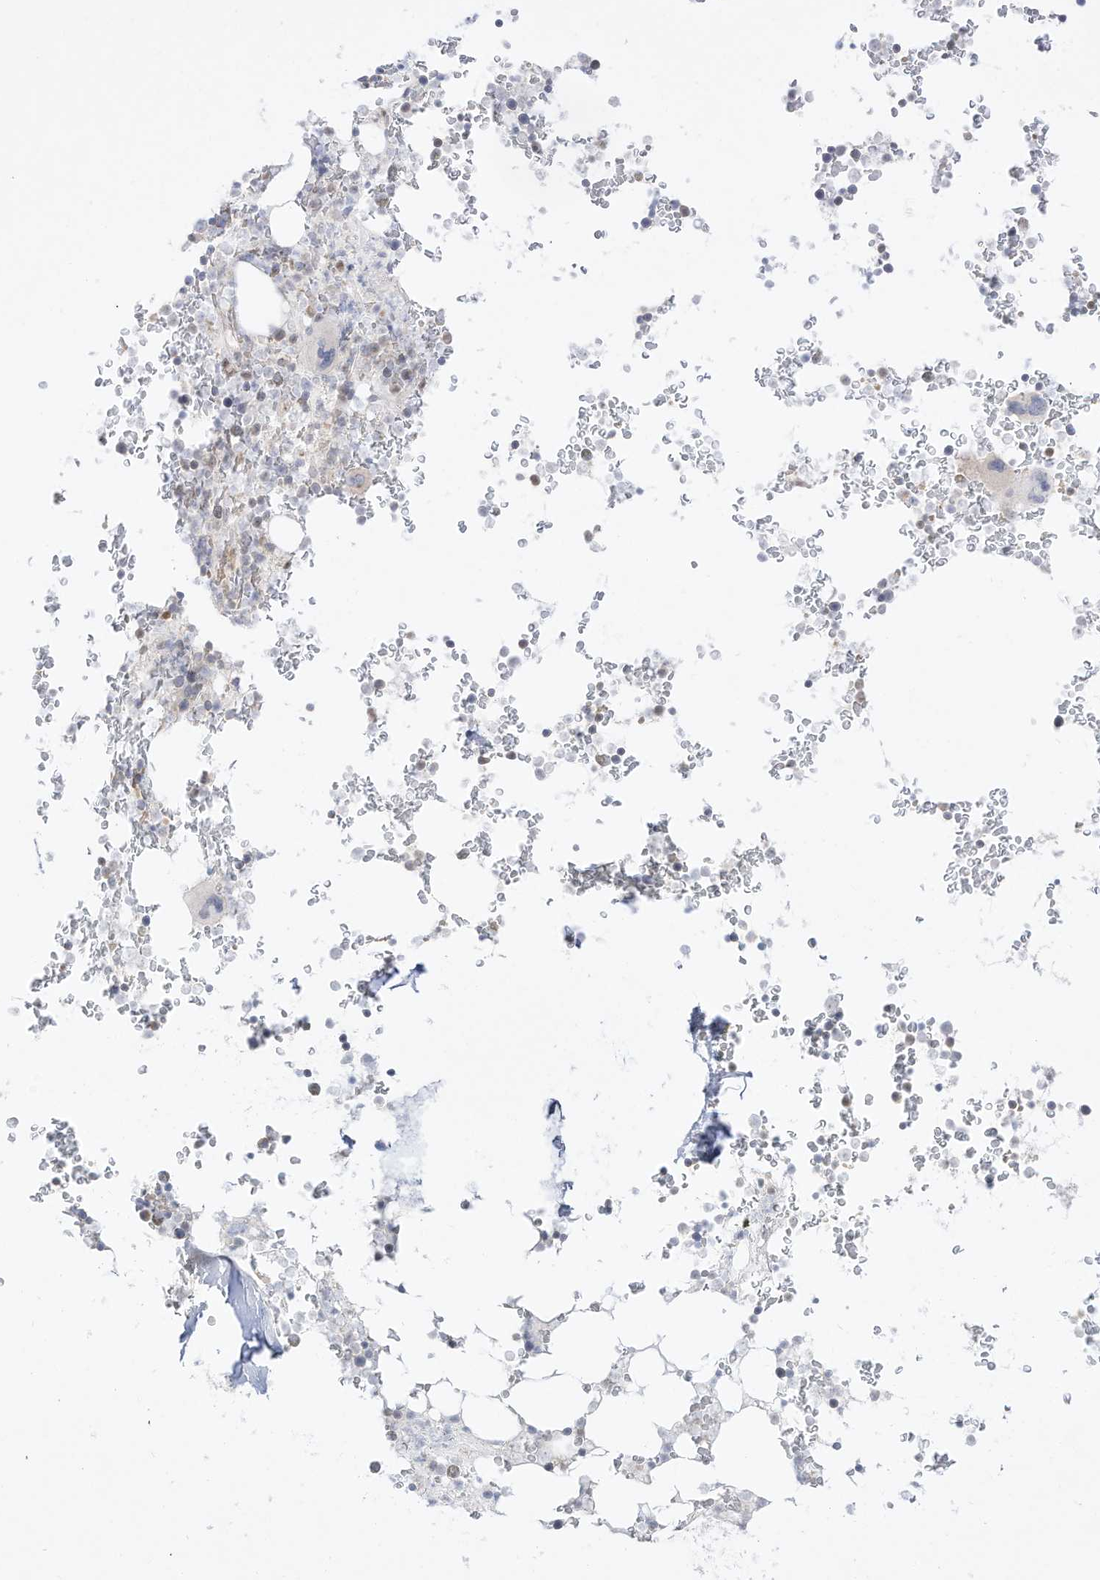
{"staining": {"intensity": "negative", "quantity": "none", "location": "none"}, "tissue": "bone marrow", "cell_type": "Hematopoietic cells", "image_type": "normal", "snomed": [{"axis": "morphology", "description": "Normal tissue, NOS"}, {"axis": "topography", "description": "Bone marrow"}], "caption": "Immunohistochemistry (IHC) of normal bone marrow demonstrates no expression in hematopoietic cells.", "gene": "DMKN", "patient": {"sex": "male", "age": 58}}